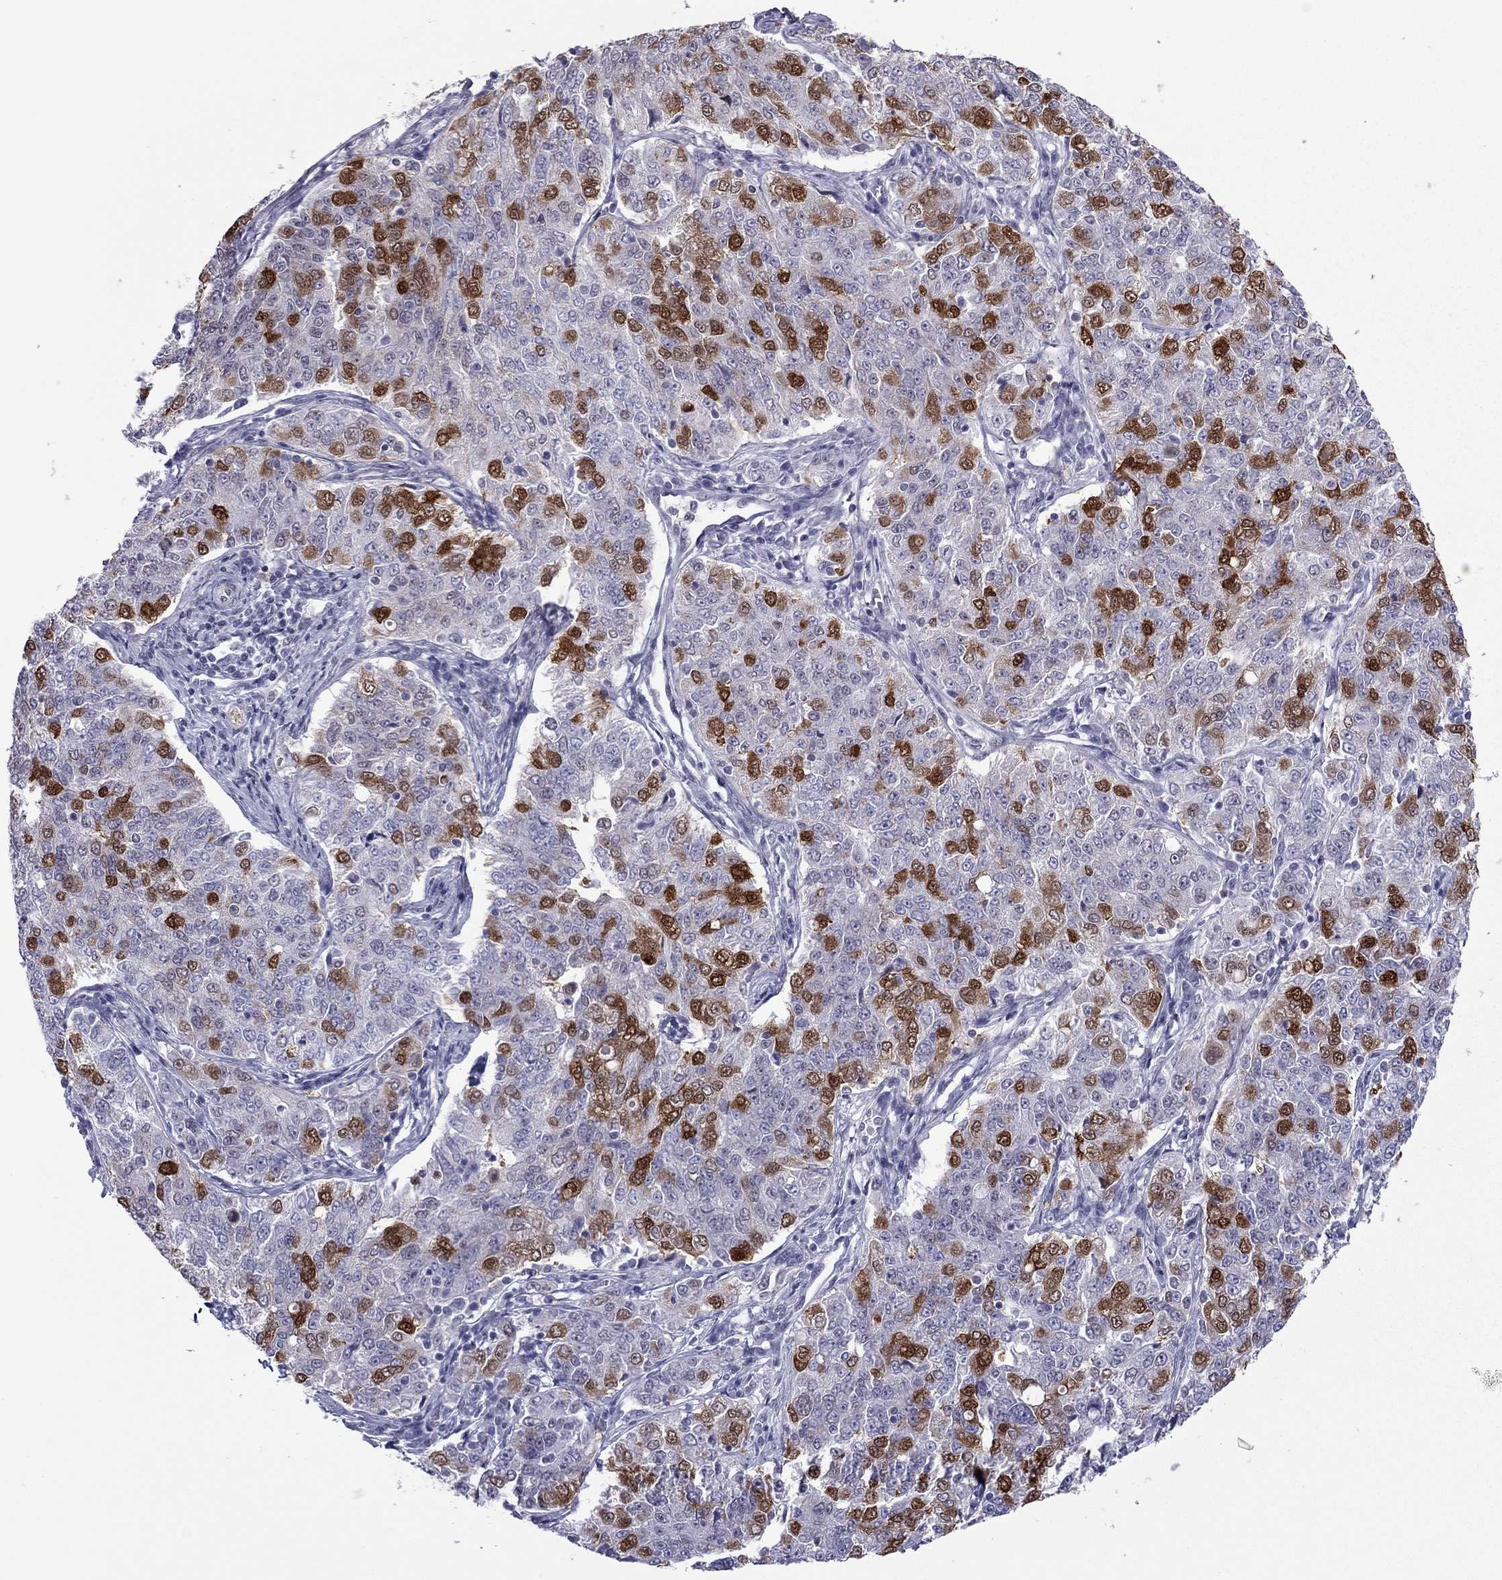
{"staining": {"intensity": "strong", "quantity": "<25%", "location": "cytoplasmic/membranous,nuclear"}, "tissue": "endometrial cancer", "cell_type": "Tumor cells", "image_type": "cancer", "snomed": [{"axis": "morphology", "description": "Adenocarcinoma, NOS"}, {"axis": "topography", "description": "Endometrium"}], "caption": "A micrograph of human endometrial cancer stained for a protein displays strong cytoplasmic/membranous and nuclear brown staining in tumor cells.", "gene": "MYLK3", "patient": {"sex": "female", "age": 43}}